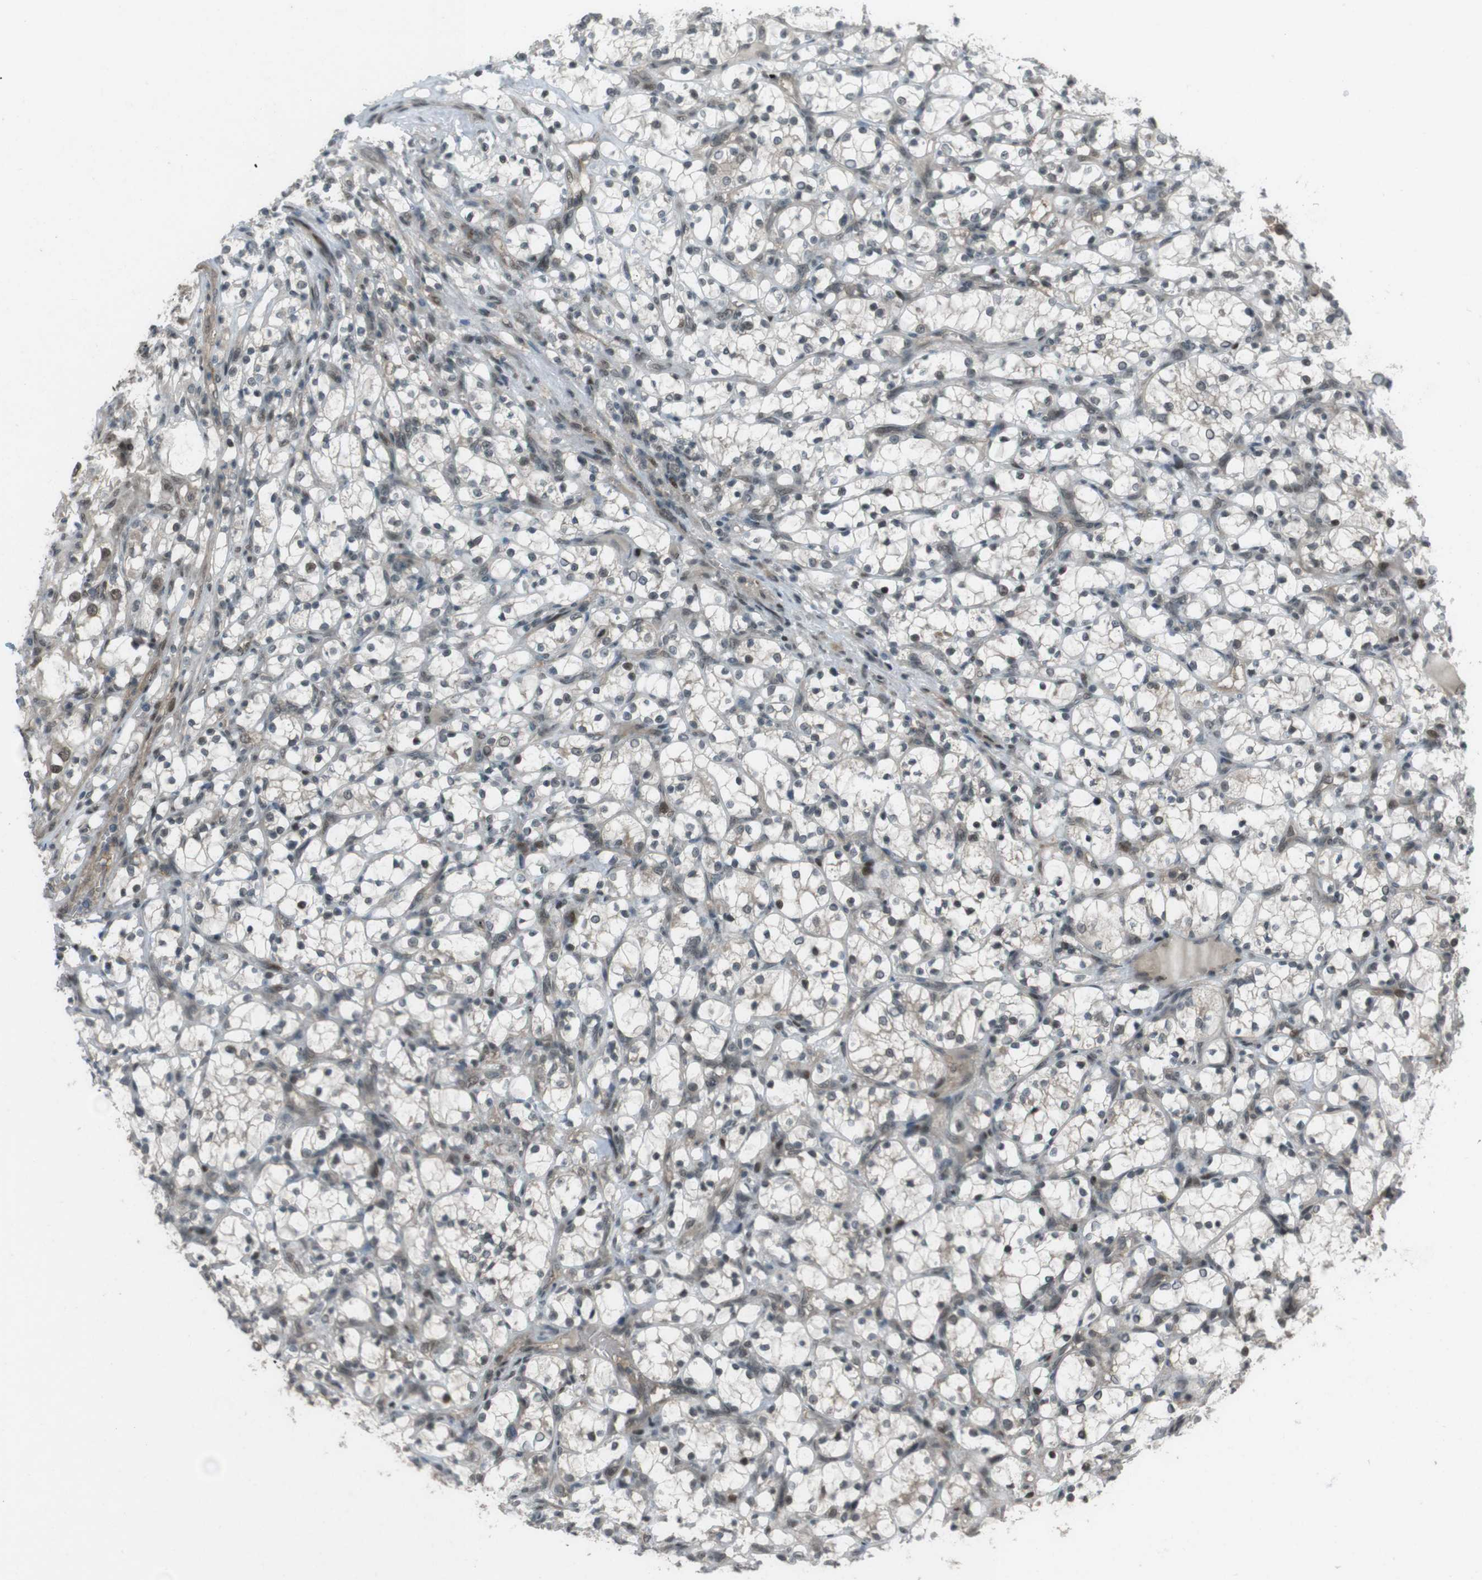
{"staining": {"intensity": "weak", "quantity": "<25%", "location": "cytoplasmic/membranous"}, "tissue": "renal cancer", "cell_type": "Tumor cells", "image_type": "cancer", "snomed": [{"axis": "morphology", "description": "Adenocarcinoma, NOS"}, {"axis": "topography", "description": "Kidney"}], "caption": "IHC histopathology image of neoplastic tissue: renal cancer stained with DAB (3,3'-diaminobenzidine) reveals no significant protein positivity in tumor cells.", "gene": "SLITRK5", "patient": {"sex": "female", "age": 69}}